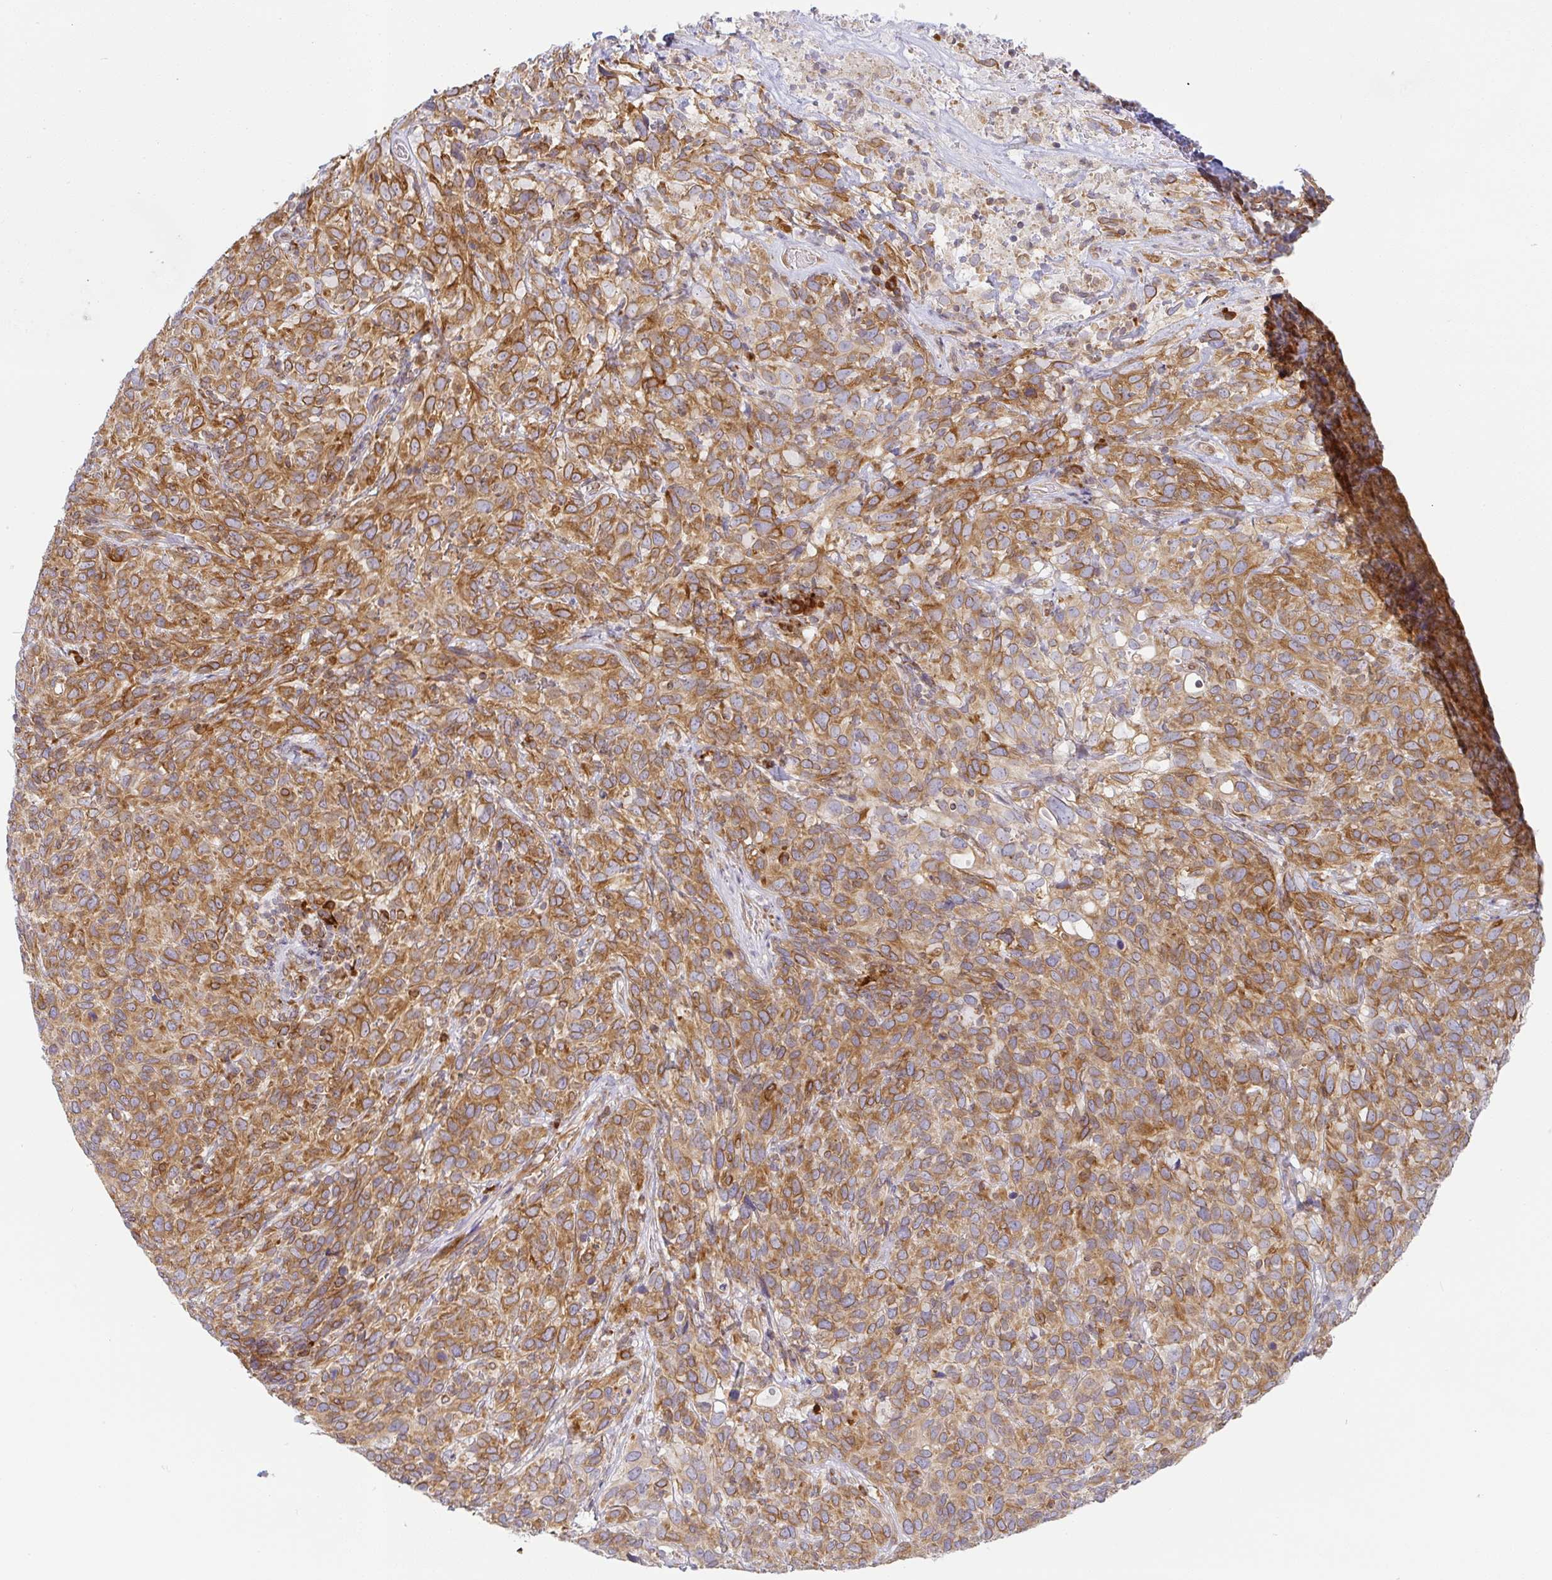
{"staining": {"intensity": "moderate", "quantity": ">75%", "location": "cytoplasmic/membranous"}, "tissue": "cervical cancer", "cell_type": "Tumor cells", "image_type": "cancer", "snomed": [{"axis": "morphology", "description": "Squamous cell carcinoma, NOS"}, {"axis": "topography", "description": "Cervix"}], "caption": "An immunohistochemistry image of neoplastic tissue is shown. Protein staining in brown shows moderate cytoplasmic/membranous positivity in cervical cancer within tumor cells. (Brightfield microscopy of DAB IHC at high magnification).", "gene": "DERL2", "patient": {"sex": "female", "age": 51}}